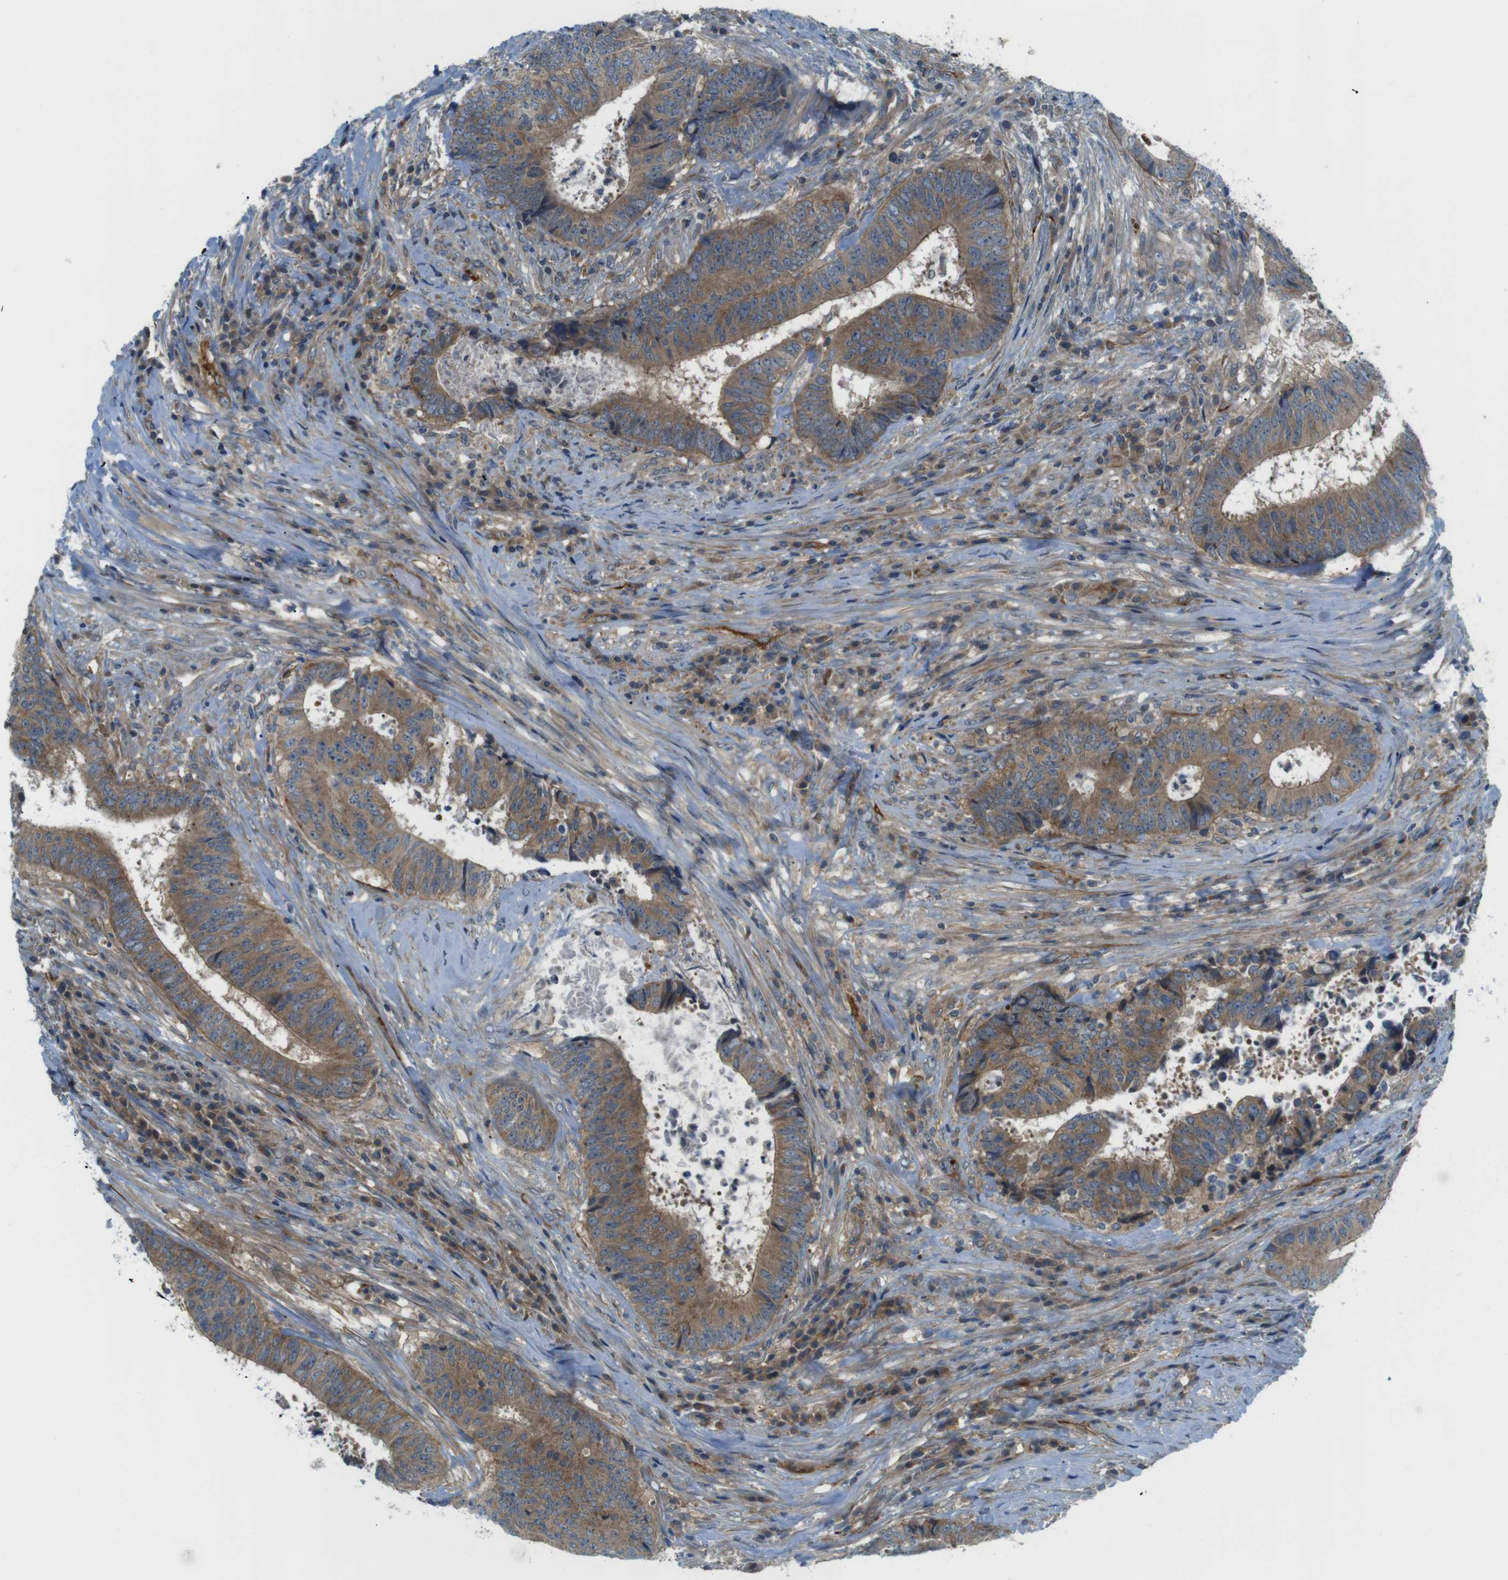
{"staining": {"intensity": "moderate", "quantity": ">75%", "location": "cytoplasmic/membranous"}, "tissue": "colorectal cancer", "cell_type": "Tumor cells", "image_type": "cancer", "snomed": [{"axis": "morphology", "description": "Adenocarcinoma, NOS"}, {"axis": "topography", "description": "Rectum"}], "caption": "Brown immunohistochemical staining in human colorectal cancer (adenocarcinoma) demonstrates moderate cytoplasmic/membranous positivity in approximately >75% of tumor cells.", "gene": "TSC1", "patient": {"sex": "male", "age": 72}}